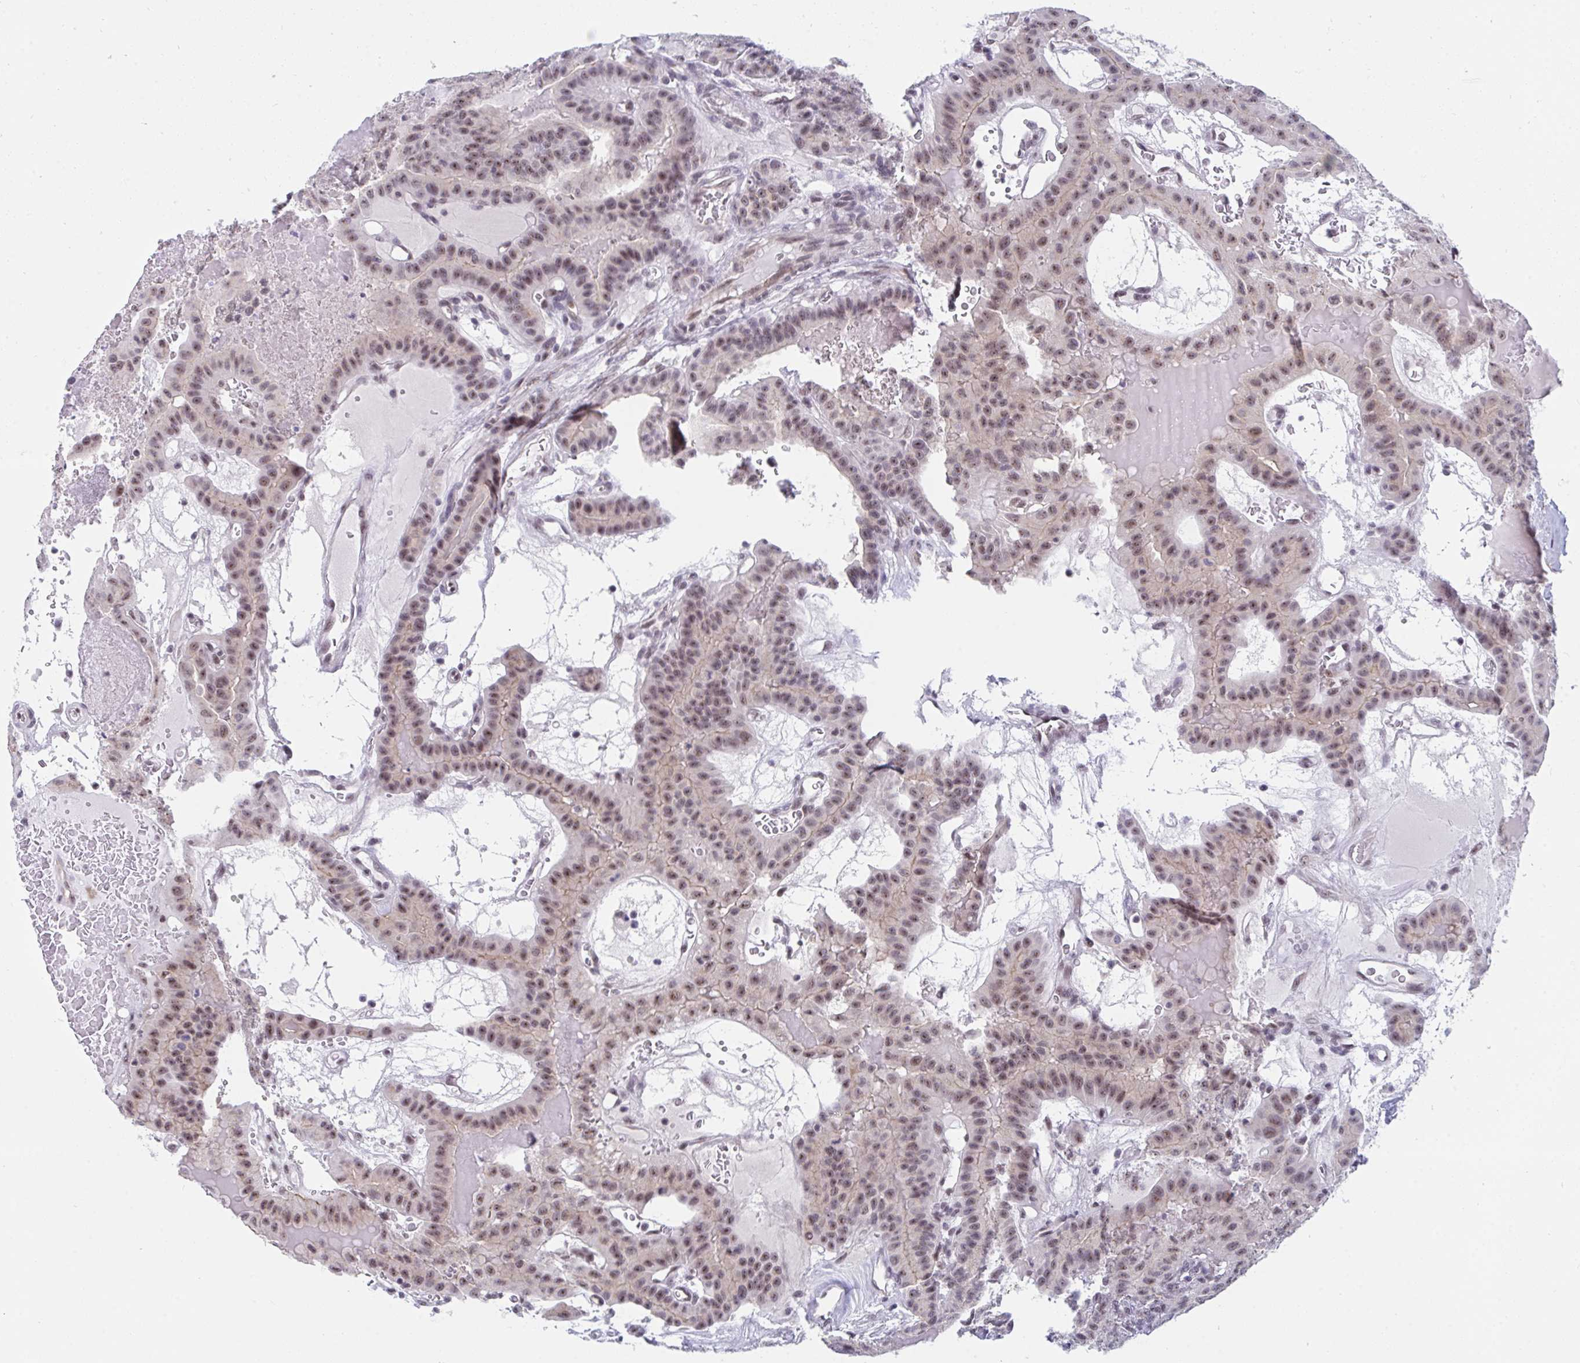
{"staining": {"intensity": "weak", "quantity": ">75%", "location": "nuclear"}, "tissue": "thyroid cancer", "cell_type": "Tumor cells", "image_type": "cancer", "snomed": [{"axis": "morphology", "description": "Papillary adenocarcinoma, NOS"}, {"axis": "topography", "description": "Thyroid gland"}], "caption": "The photomicrograph shows a brown stain indicating the presence of a protein in the nuclear of tumor cells in thyroid papillary adenocarcinoma.", "gene": "PRR14", "patient": {"sex": "male", "age": 87}}